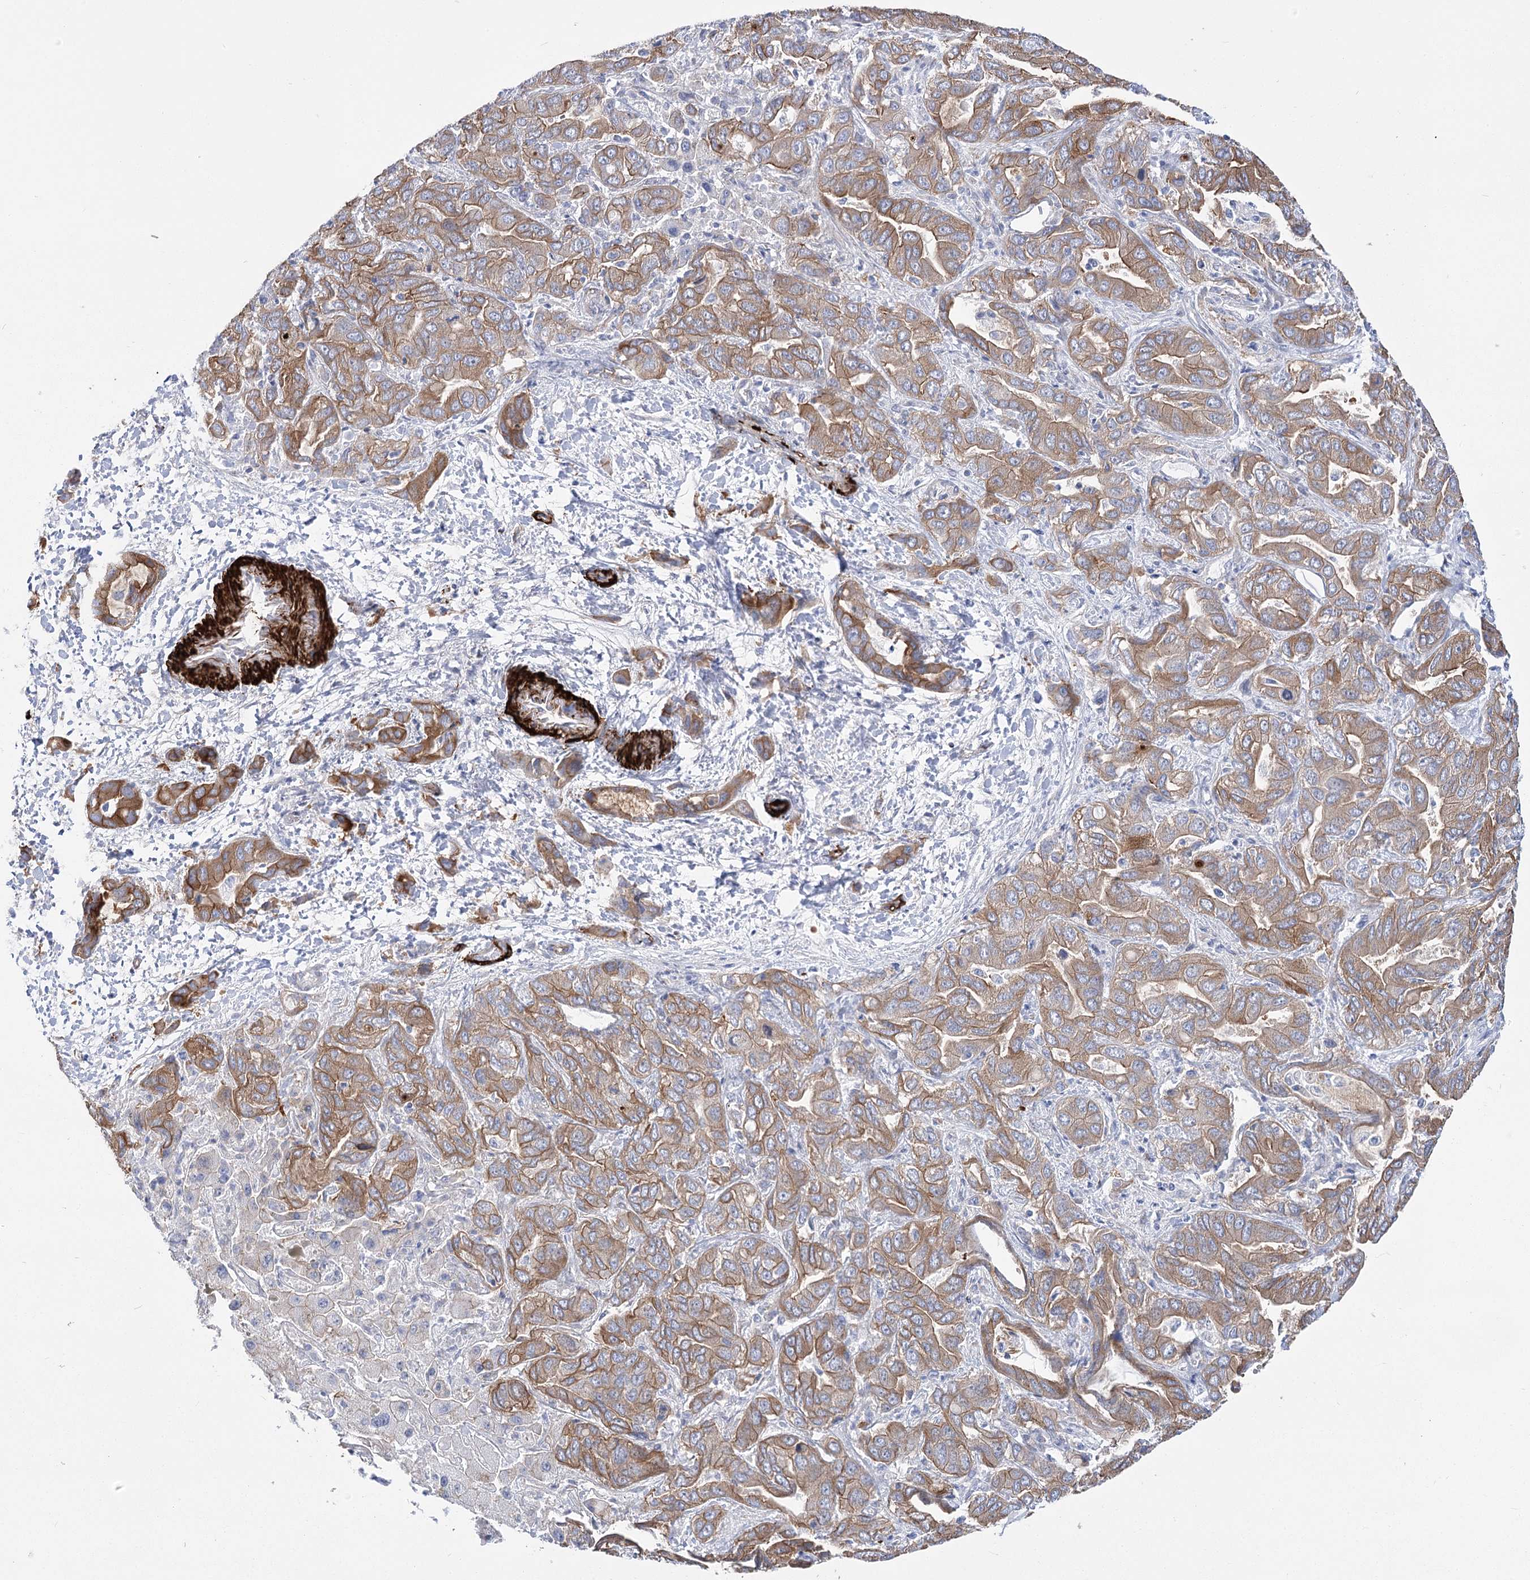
{"staining": {"intensity": "moderate", "quantity": ">75%", "location": "cytoplasmic/membranous"}, "tissue": "liver cancer", "cell_type": "Tumor cells", "image_type": "cancer", "snomed": [{"axis": "morphology", "description": "Cholangiocarcinoma"}, {"axis": "topography", "description": "Liver"}], "caption": "Protein expression analysis of cholangiocarcinoma (liver) displays moderate cytoplasmic/membranous staining in approximately >75% of tumor cells.", "gene": "PLEKHA5", "patient": {"sex": "female", "age": 52}}